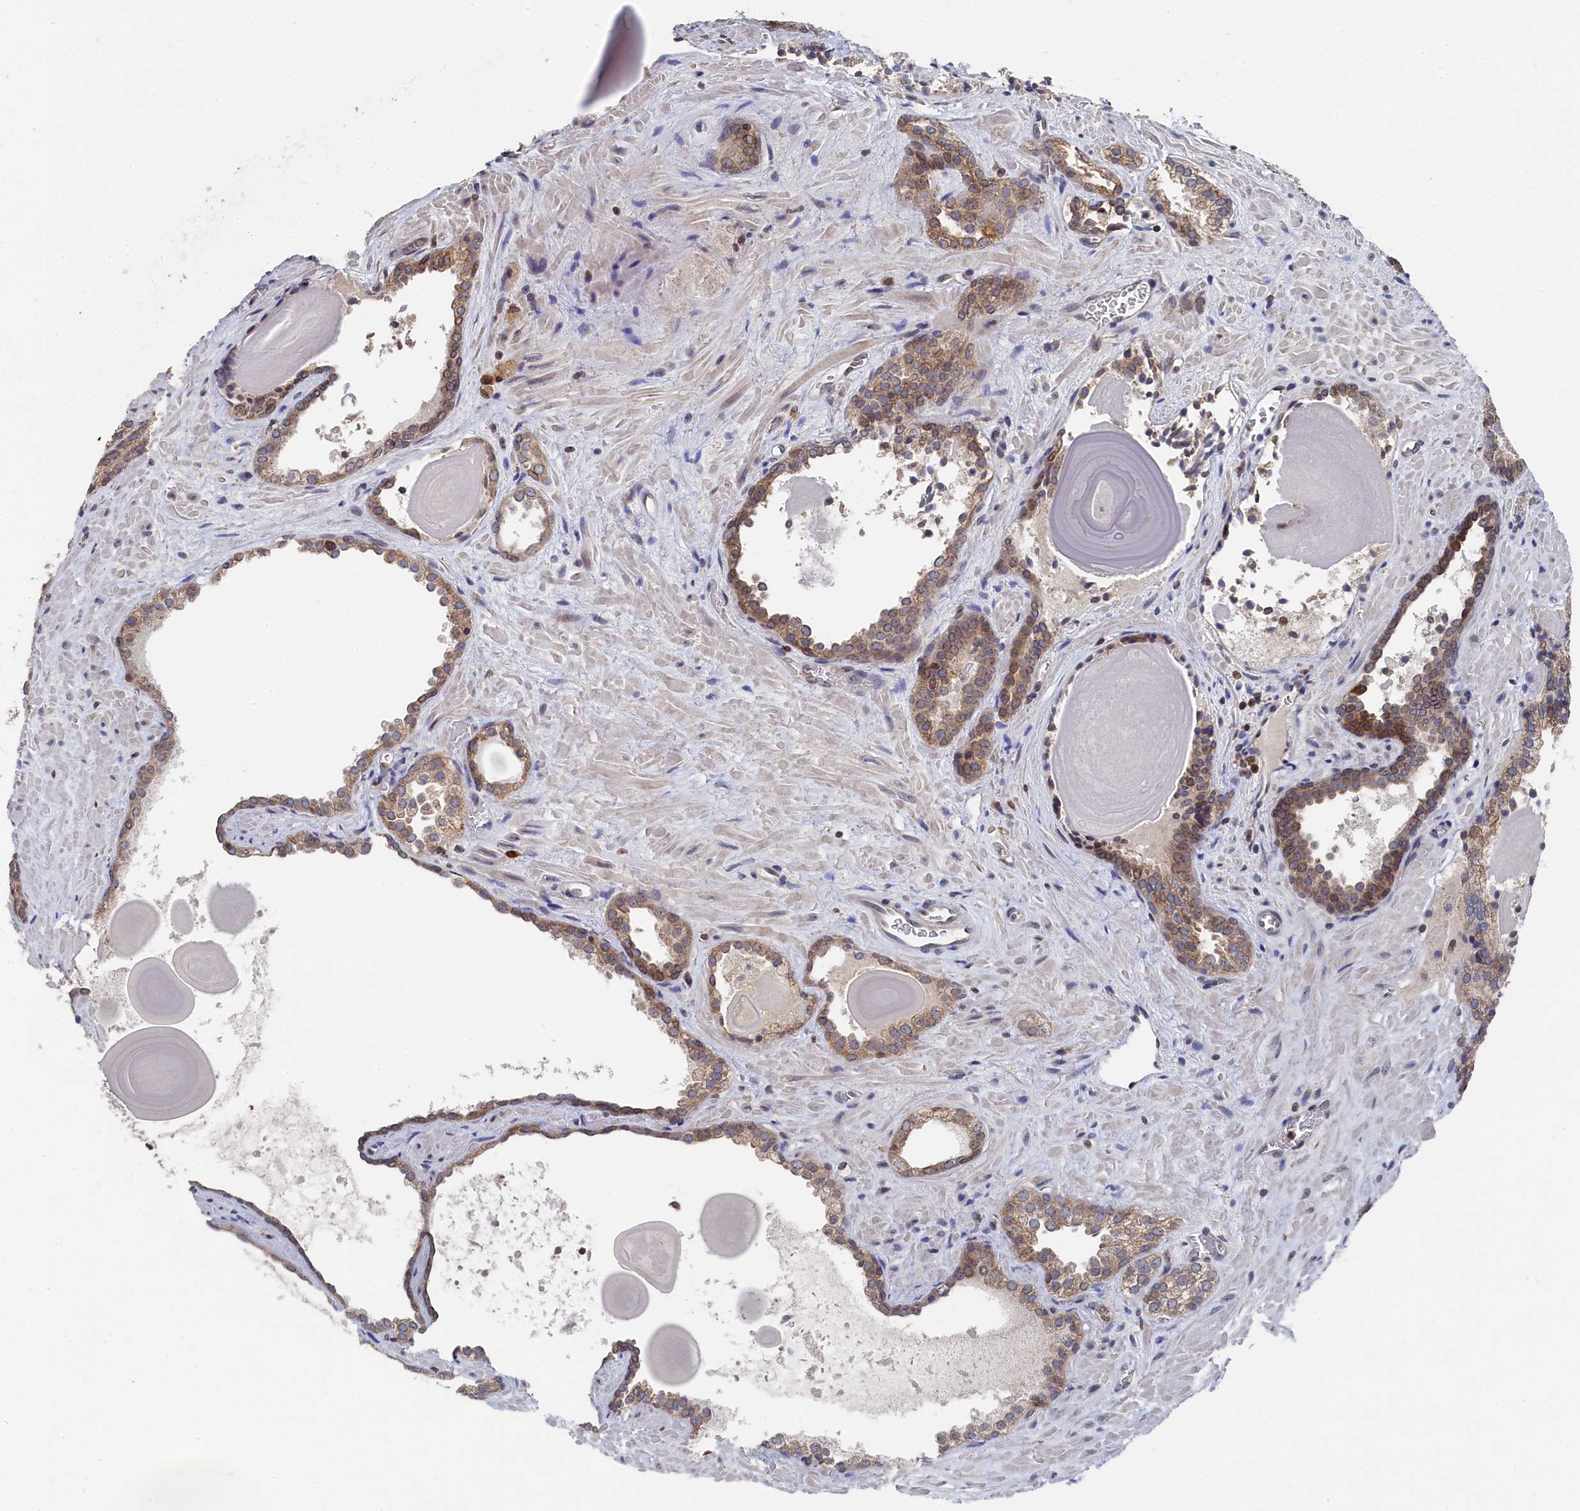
{"staining": {"intensity": "moderate", "quantity": ">75%", "location": "cytoplasmic/membranous"}, "tissue": "prostate cancer", "cell_type": "Tumor cells", "image_type": "cancer", "snomed": [{"axis": "morphology", "description": "Adenocarcinoma, High grade"}, {"axis": "topography", "description": "Prostate"}], "caption": "Human high-grade adenocarcinoma (prostate) stained for a protein (brown) demonstrates moderate cytoplasmic/membranous positive positivity in approximately >75% of tumor cells.", "gene": "ANKEF1", "patient": {"sex": "male", "age": 66}}